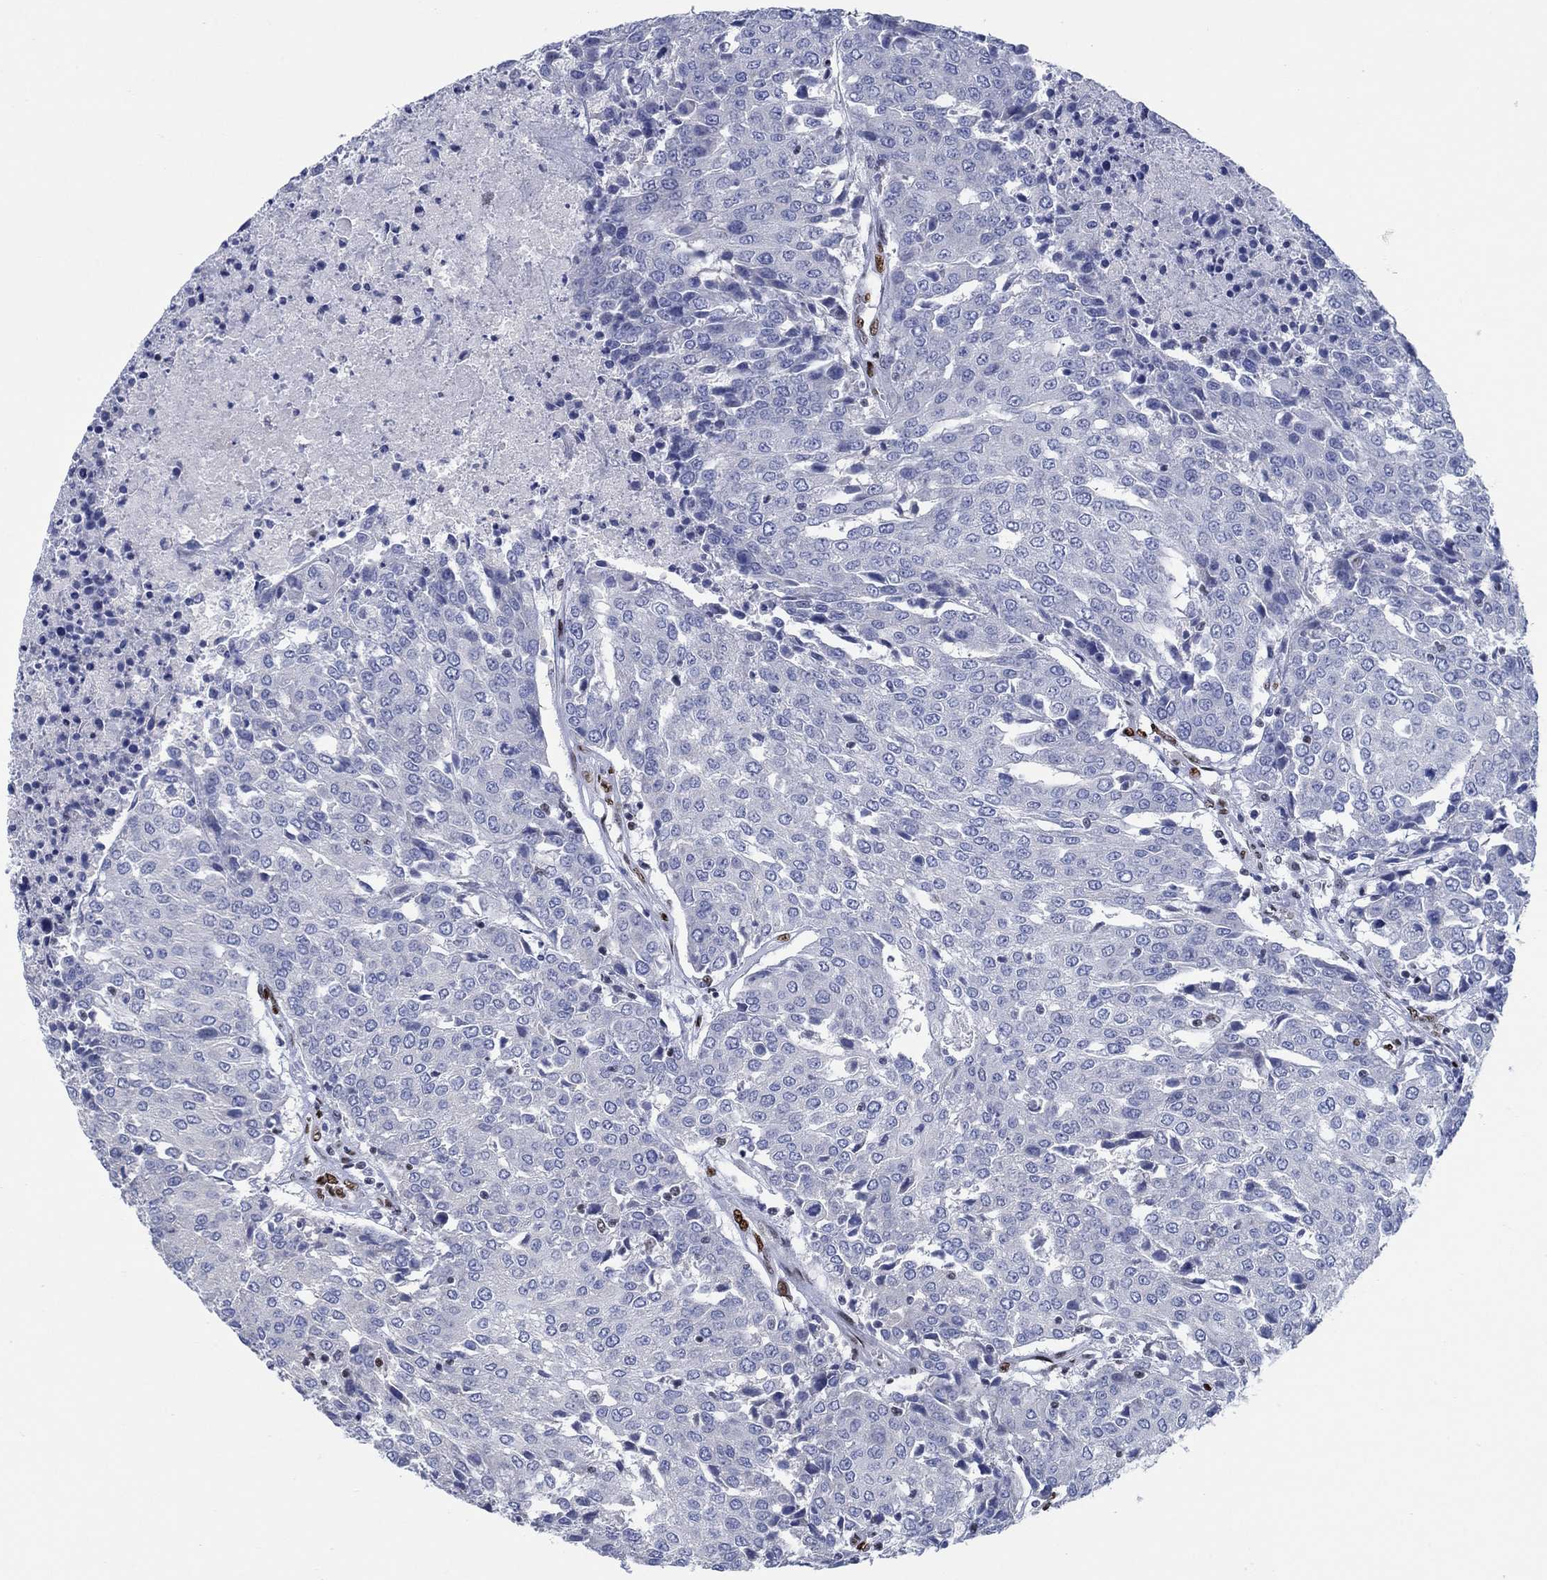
{"staining": {"intensity": "negative", "quantity": "none", "location": "none"}, "tissue": "urothelial cancer", "cell_type": "Tumor cells", "image_type": "cancer", "snomed": [{"axis": "morphology", "description": "Urothelial carcinoma, High grade"}, {"axis": "topography", "description": "Urinary bladder"}], "caption": "Immunohistochemistry (IHC) micrograph of human urothelial cancer stained for a protein (brown), which exhibits no staining in tumor cells.", "gene": "ZEB1", "patient": {"sex": "female", "age": 85}}